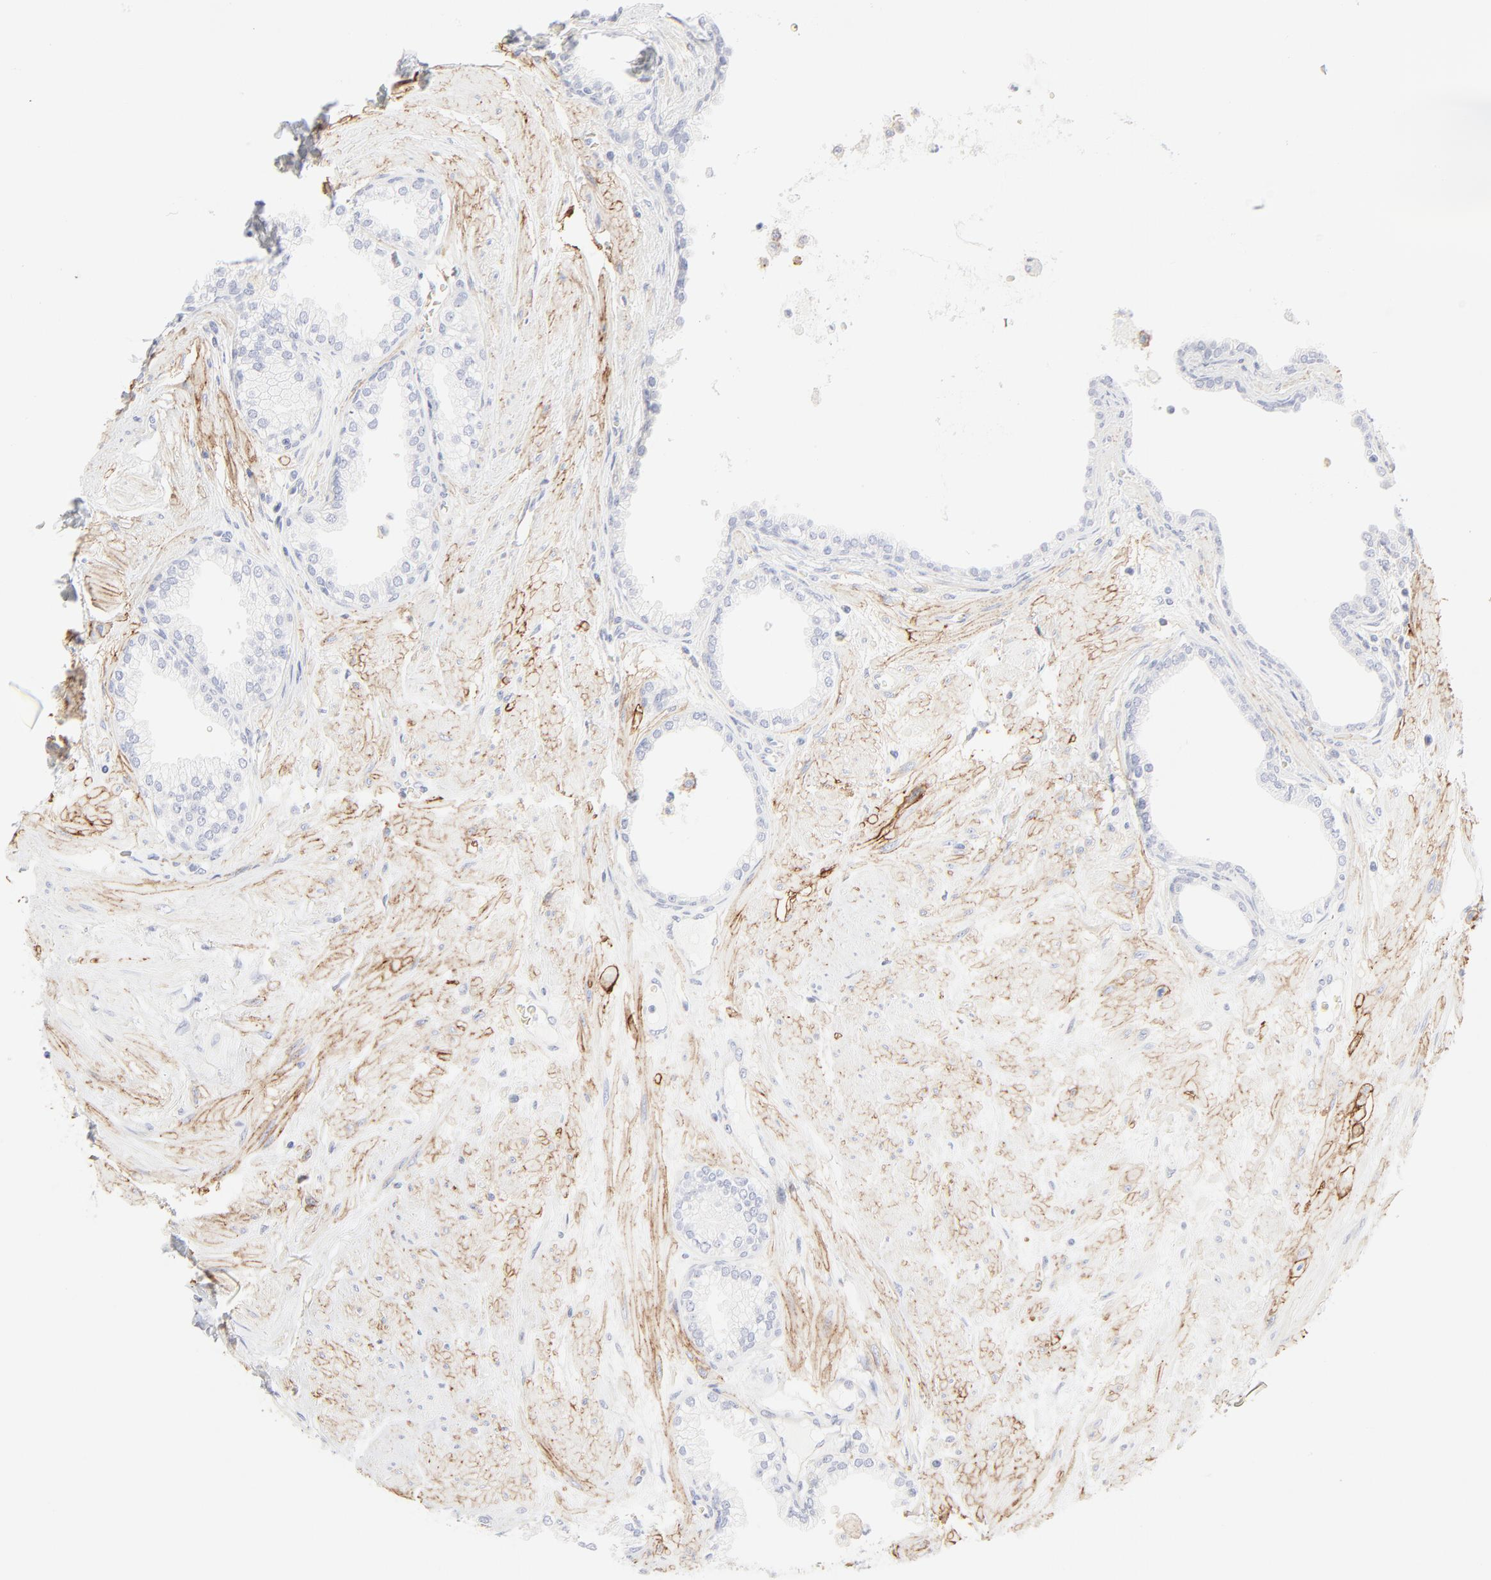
{"staining": {"intensity": "negative", "quantity": "none", "location": "none"}, "tissue": "prostate", "cell_type": "Glandular cells", "image_type": "normal", "snomed": [{"axis": "morphology", "description": "Normal tissue, NOS"}, {"axis": "topography", "description": "Prostate"}], "caption": "Immunohistochemical staining of benign prostate displays no significant positivity in glandular cells. (DAB (3,3'-diaminobenzidine) immunohistochemistry (IHC) with hematoxylin counter stain).", "gene": "ITGA5", "patient": {"sex": "male", "age": 64}}